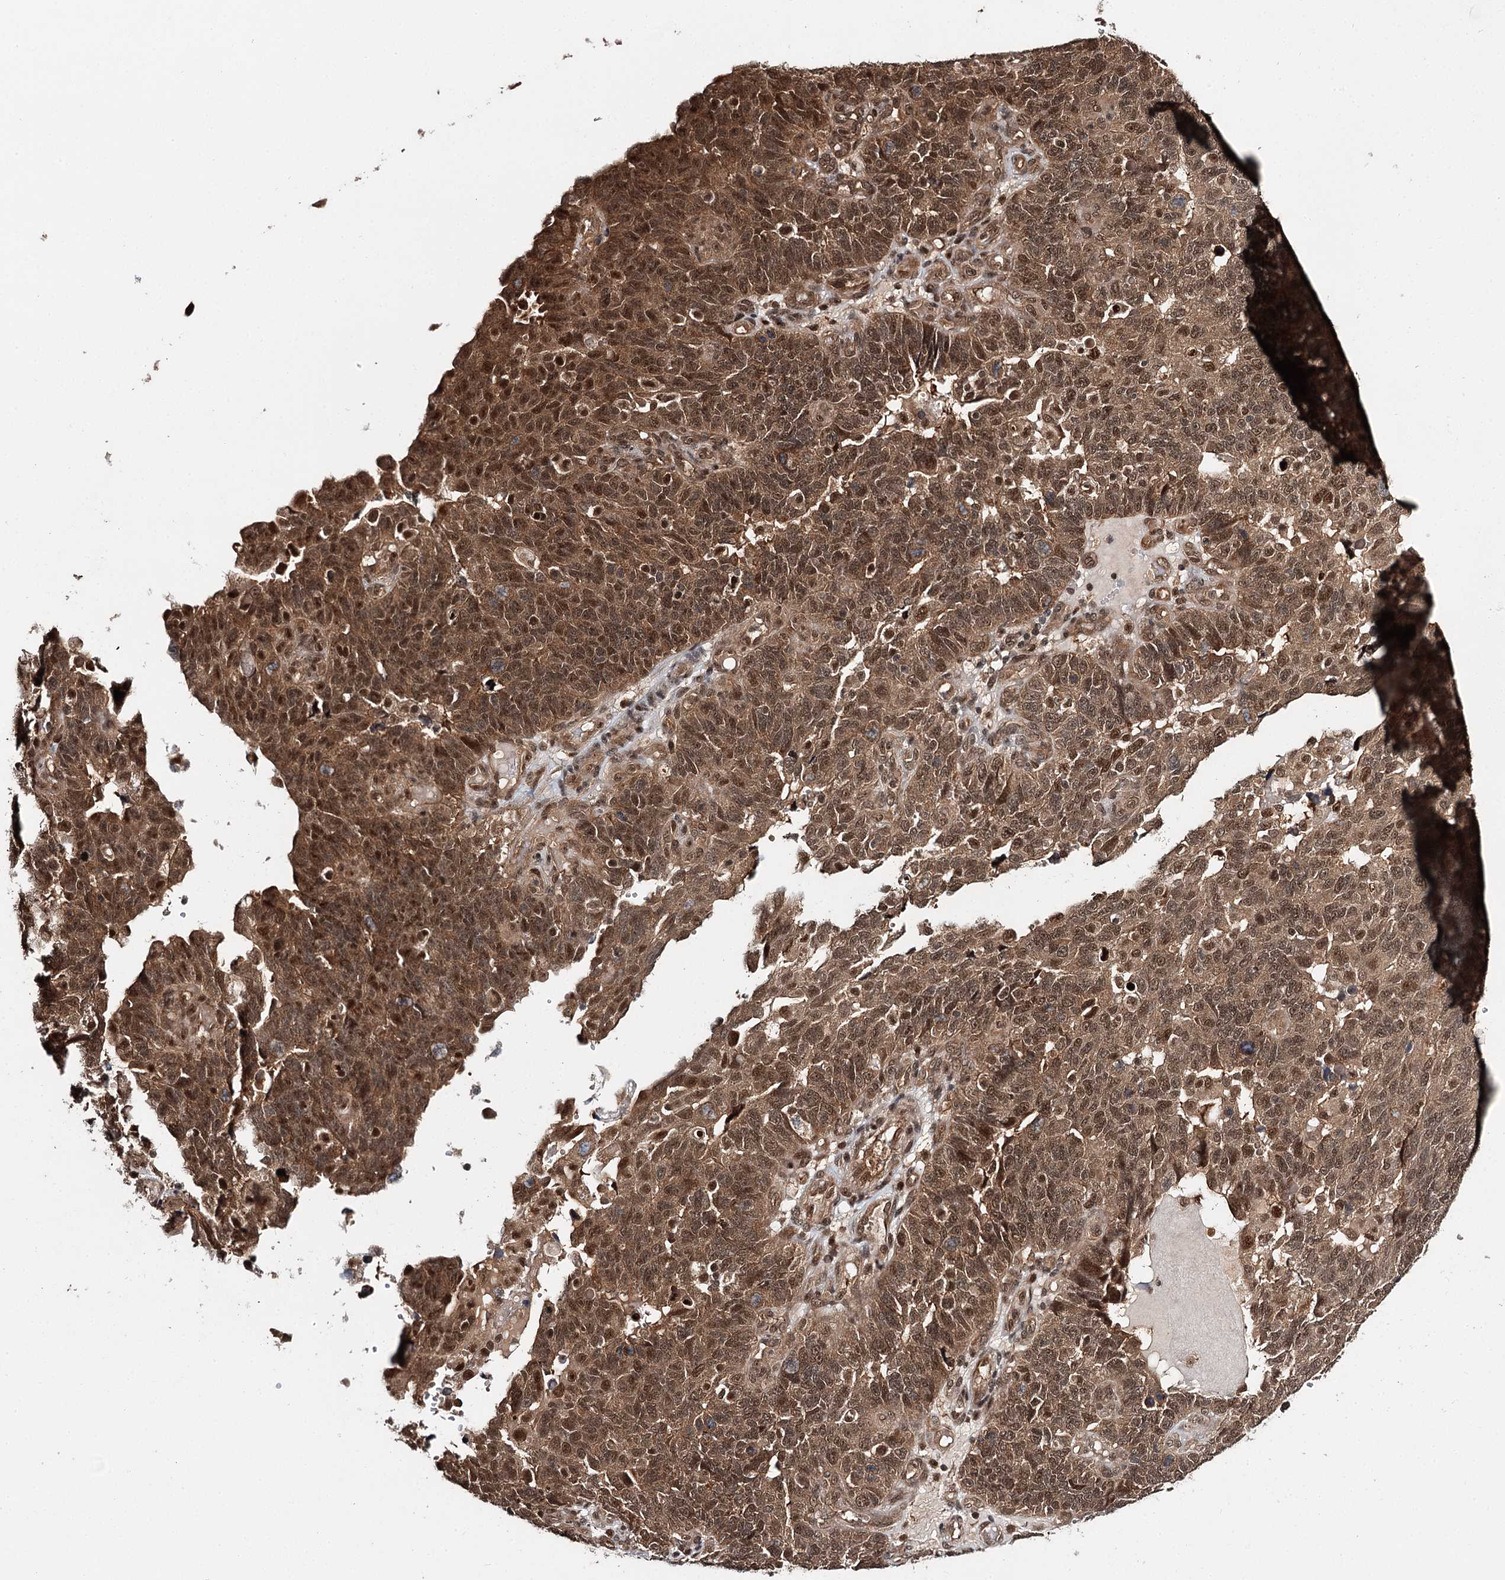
{"staining": {"intensity": "moderate", "quantity": ">75%", "location": "cytoplasmic/membranous,nuclear"}, "tissue": "endometrial cancer", "cell_type": "Tumor cells", "image_type": "cancer", "snomed": [{"axis": "morphology", "description": "Adenocarcinoma, NOS"}, {"axis": "topography", "description": "Endometrium"}], "caption": "A medium amount of moderate cytoplasmic/membranous and nuclear positivity is seen in about >75% of tumor cells in endometrial cancer tissue. (IHC, brightfield microscopy, high magnification).", "gene": "N6AMT1", "patient": {"sex": "female", "age": 66}}